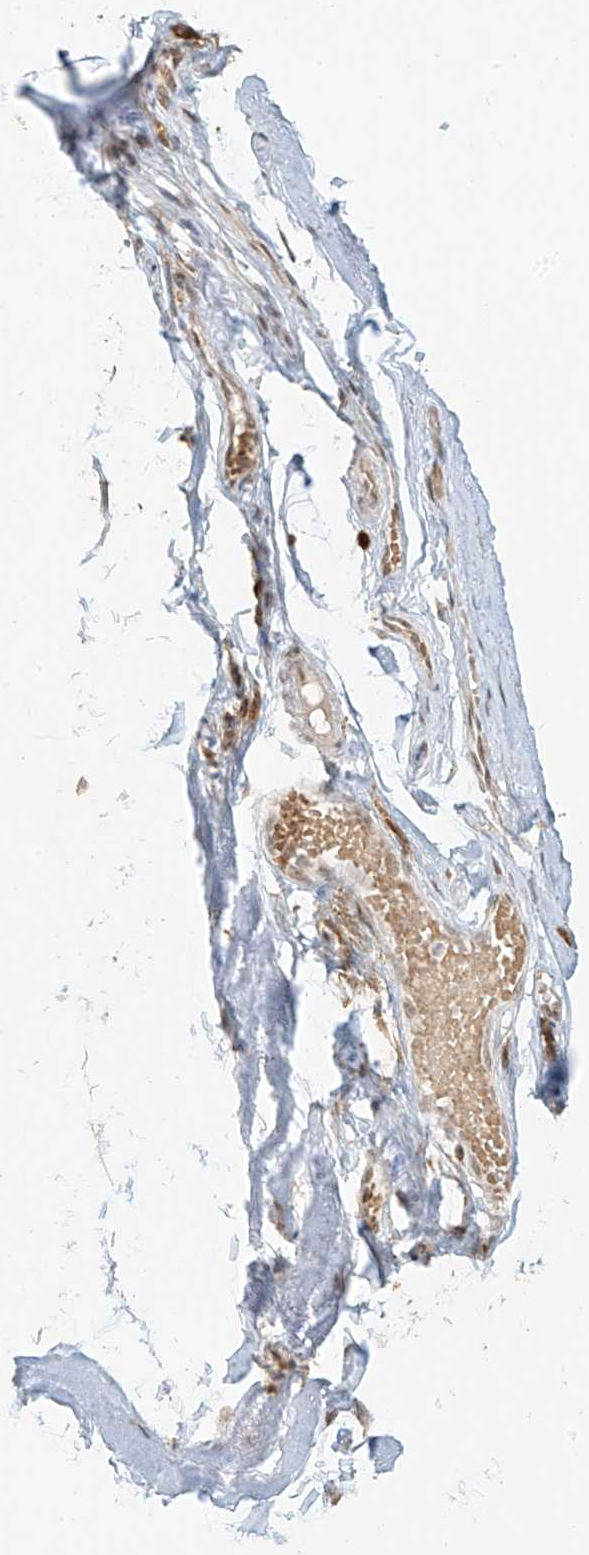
{"staining": {"intensity": "weak", "quantity": ">75%", "location": "nuclear"}, "tissue": "adipose tissue", "cell_type": "Adipocytes", "image_type": "normal", "snomed": [{"axis": "morphology", "description": "Normal tissue, NOS"}, {"axis": "morphology", "description": "Basal cell carcinoma"}, {"axis": "topography", "description": "Skin"}], "caption": "Protein expression by immunohistochemistry (IHC) reveals weak nuclear positivity in approximately >75% of adipocytes in unremarkable adipose tissue.", "gene": "ZMYM2", "patient": {"sex": "female", "age": 89}}